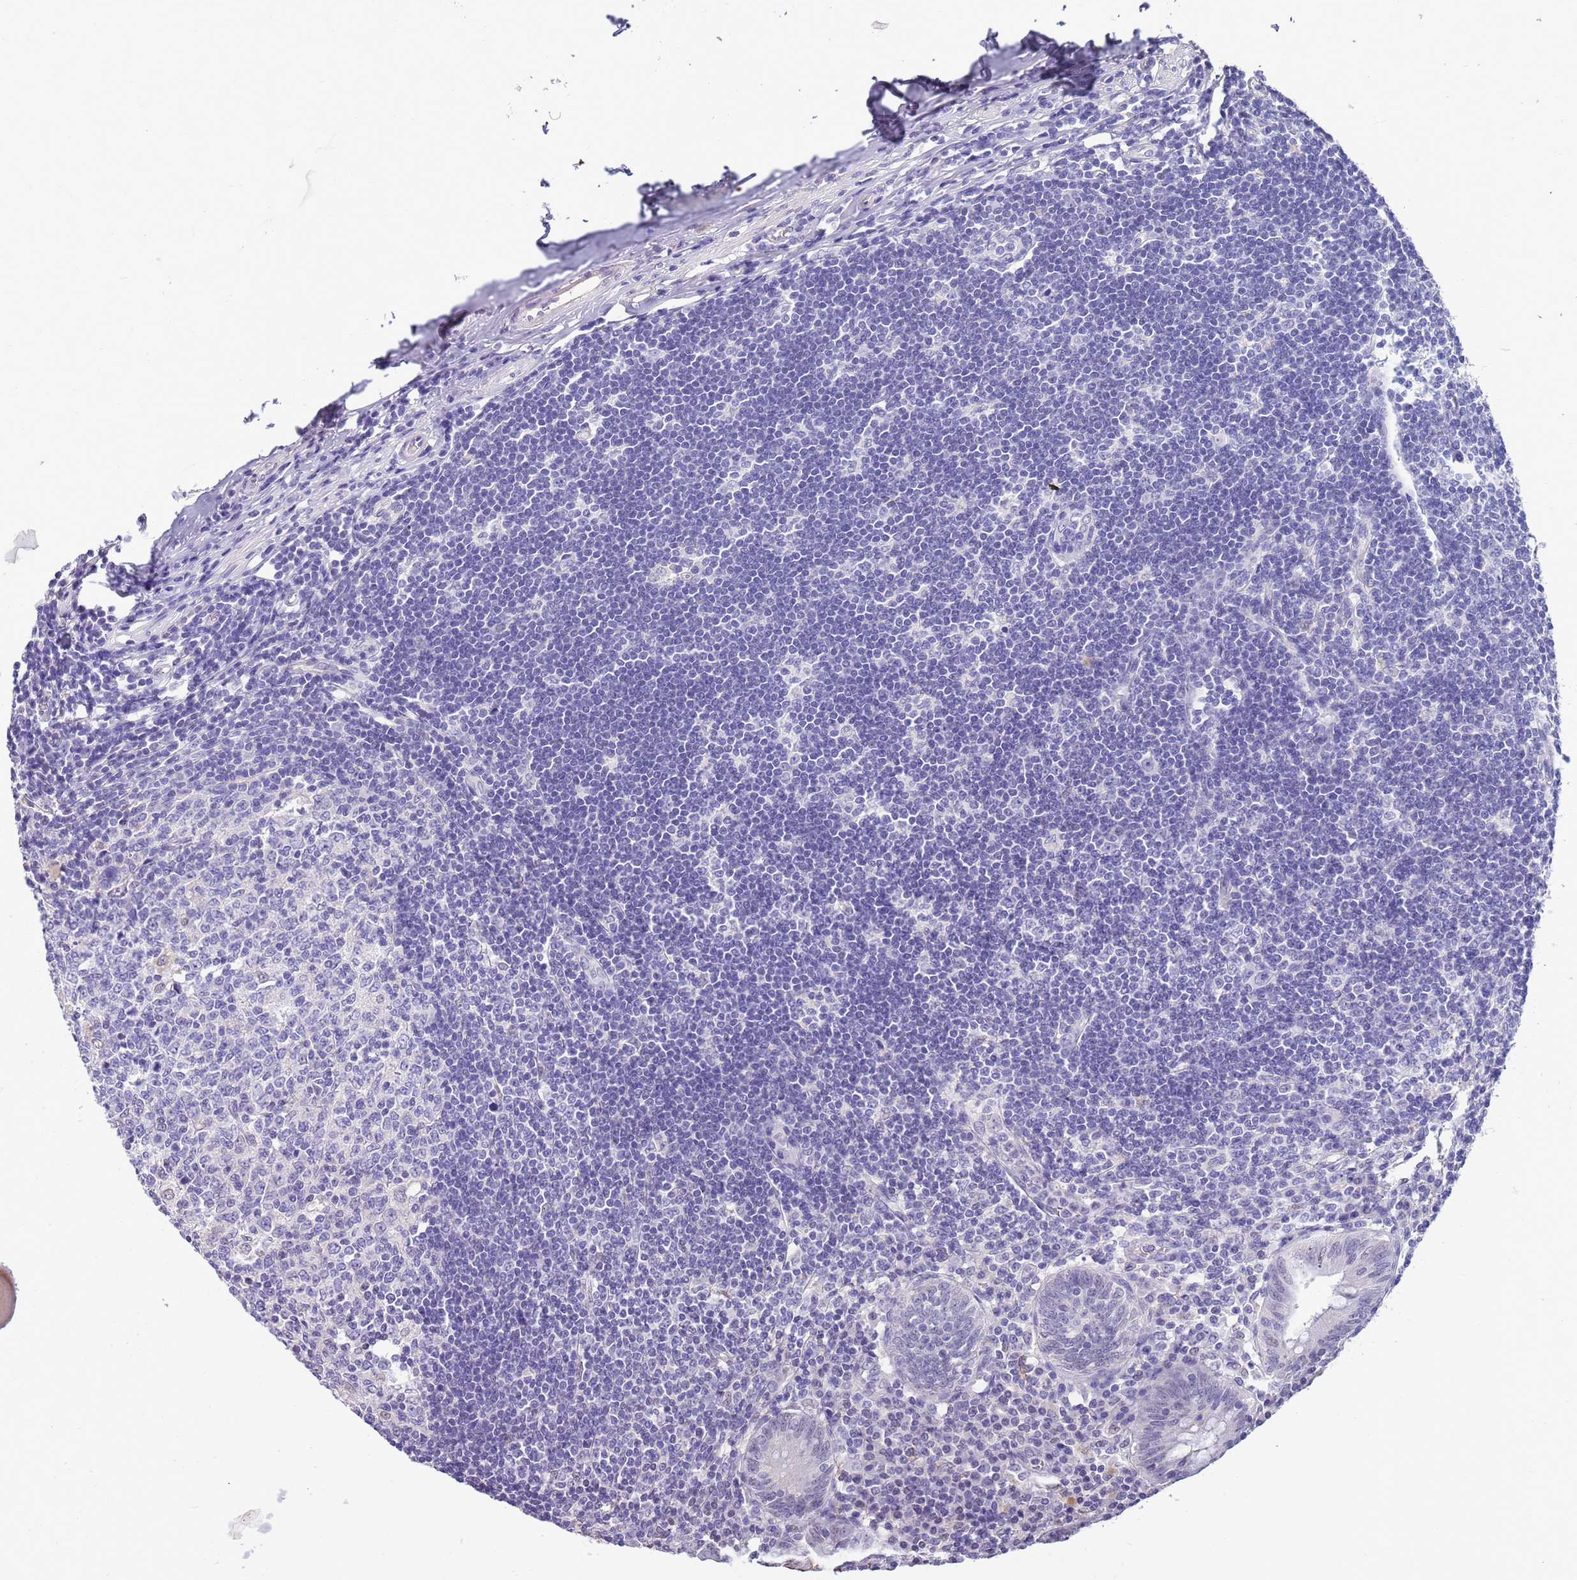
{"staining": {"intensity": "negative", "quantity": "none", "location": "none"}, "tissue": "appendix", "cell_type": "Glandular cells", "image_type": "normal", "snomed": [{"axis": "morphology", "description": "Normal tissue, NOS"}, {"axis": "topography", "description": "Appendix"}], "caption": "DAB (3,3'-diaminobenzidine) immunohistochemical staining of unremarkable appendix exhibits no significant positivity in glandular cells.", "gene": "CTRC", "patient": {"sex": "female", "age": 54}}